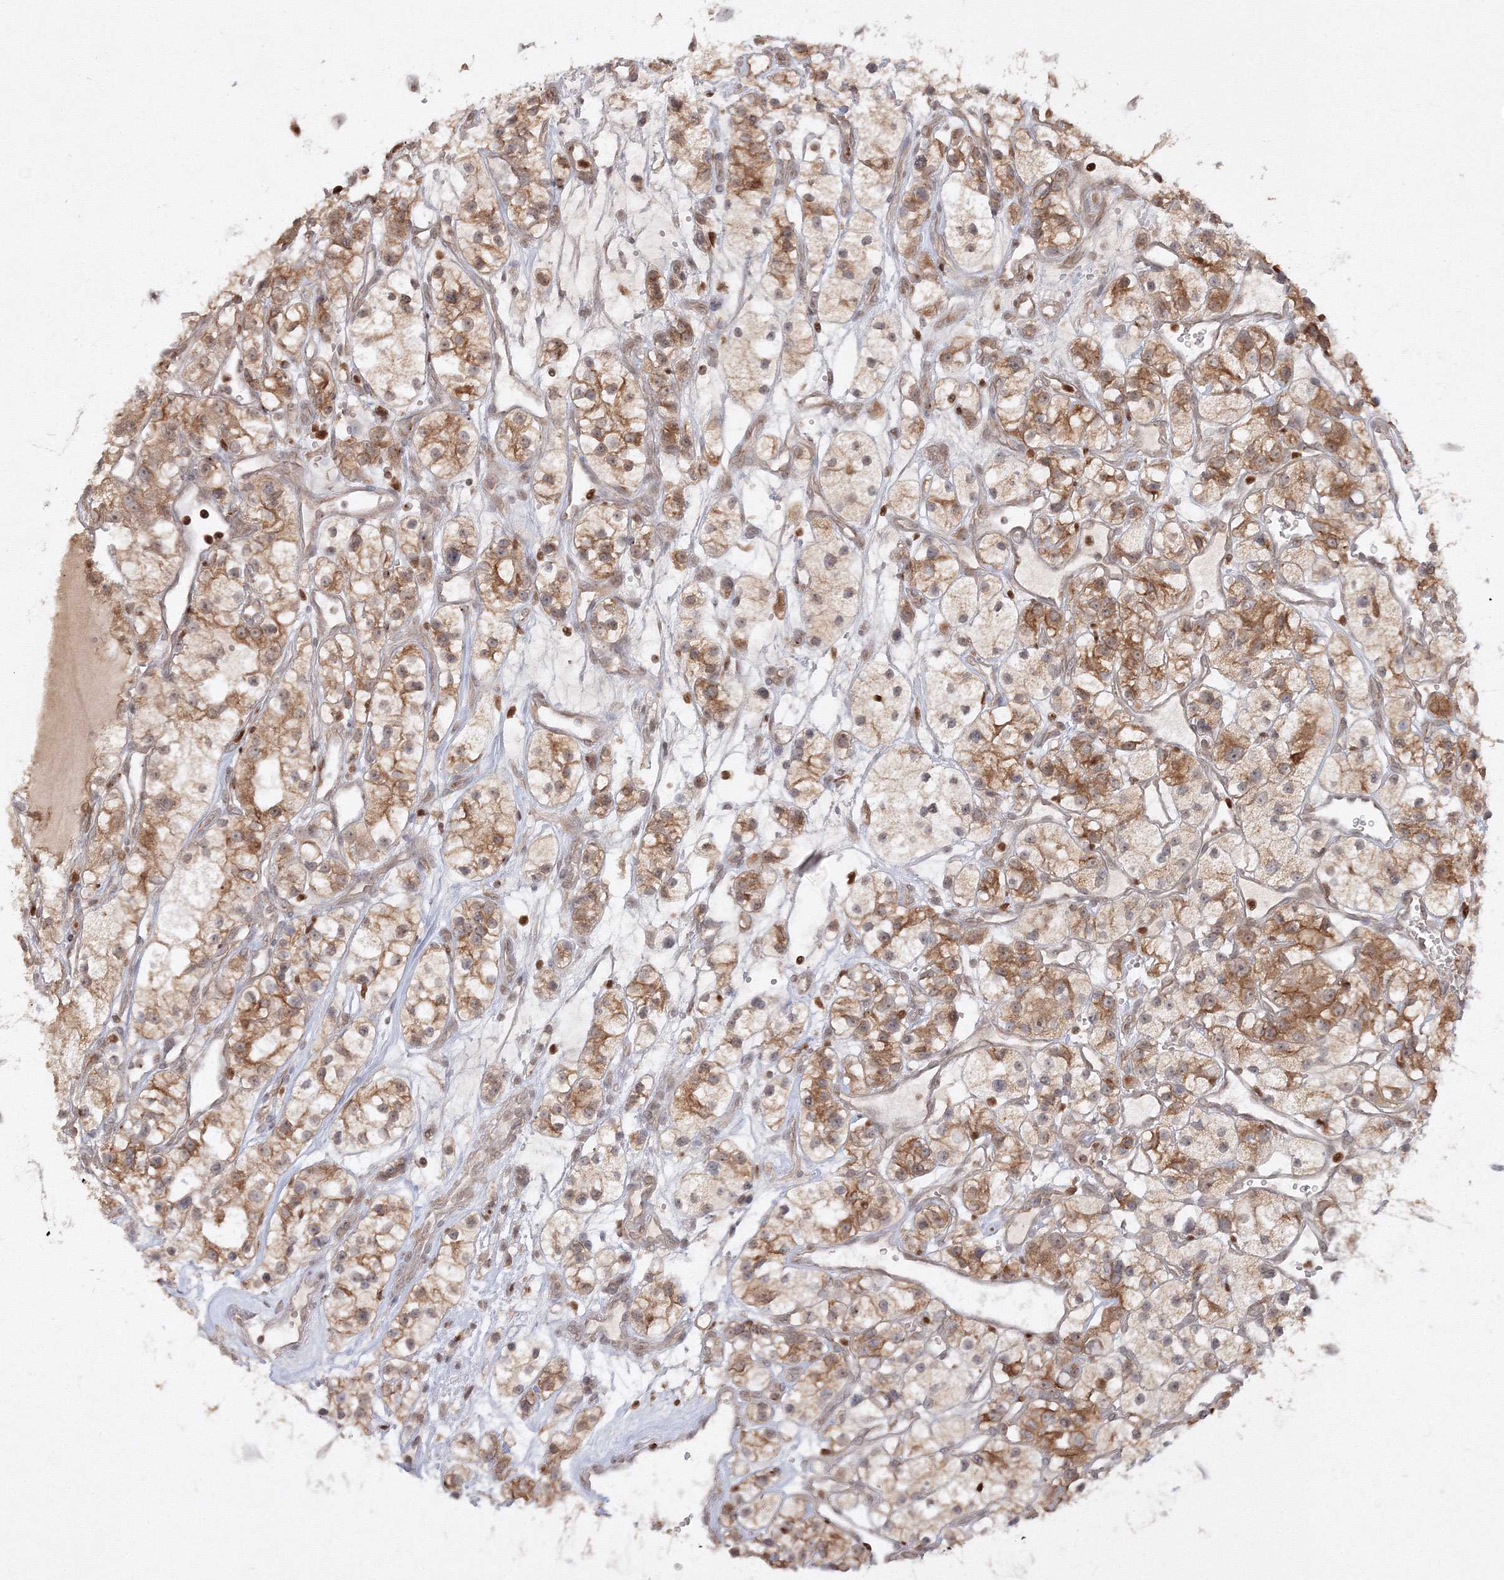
{"staining": {"intensity": "moderate", "quantity": ">75%", "location": "cytoplasmic/membranous"}, "tissue": "renal cancer", "cell_type": "Tumor cells", "image_type": "cancer", "snomed": [{"axis": "morphology", "description": "Adenocarcinoma, NOS"}, {"axis": "topography", "description": "Kidney"}], "caption": "Immunohistochemistry micrograph of renal adenocarcinoma stained for a protein (brown), which exhibits medium levels of moderate cytoplasmic/membranous expression in approximately >75% of tumor cells.", "gene": "TMEM50B", "patient": {"sex": "female", "age": 57}}